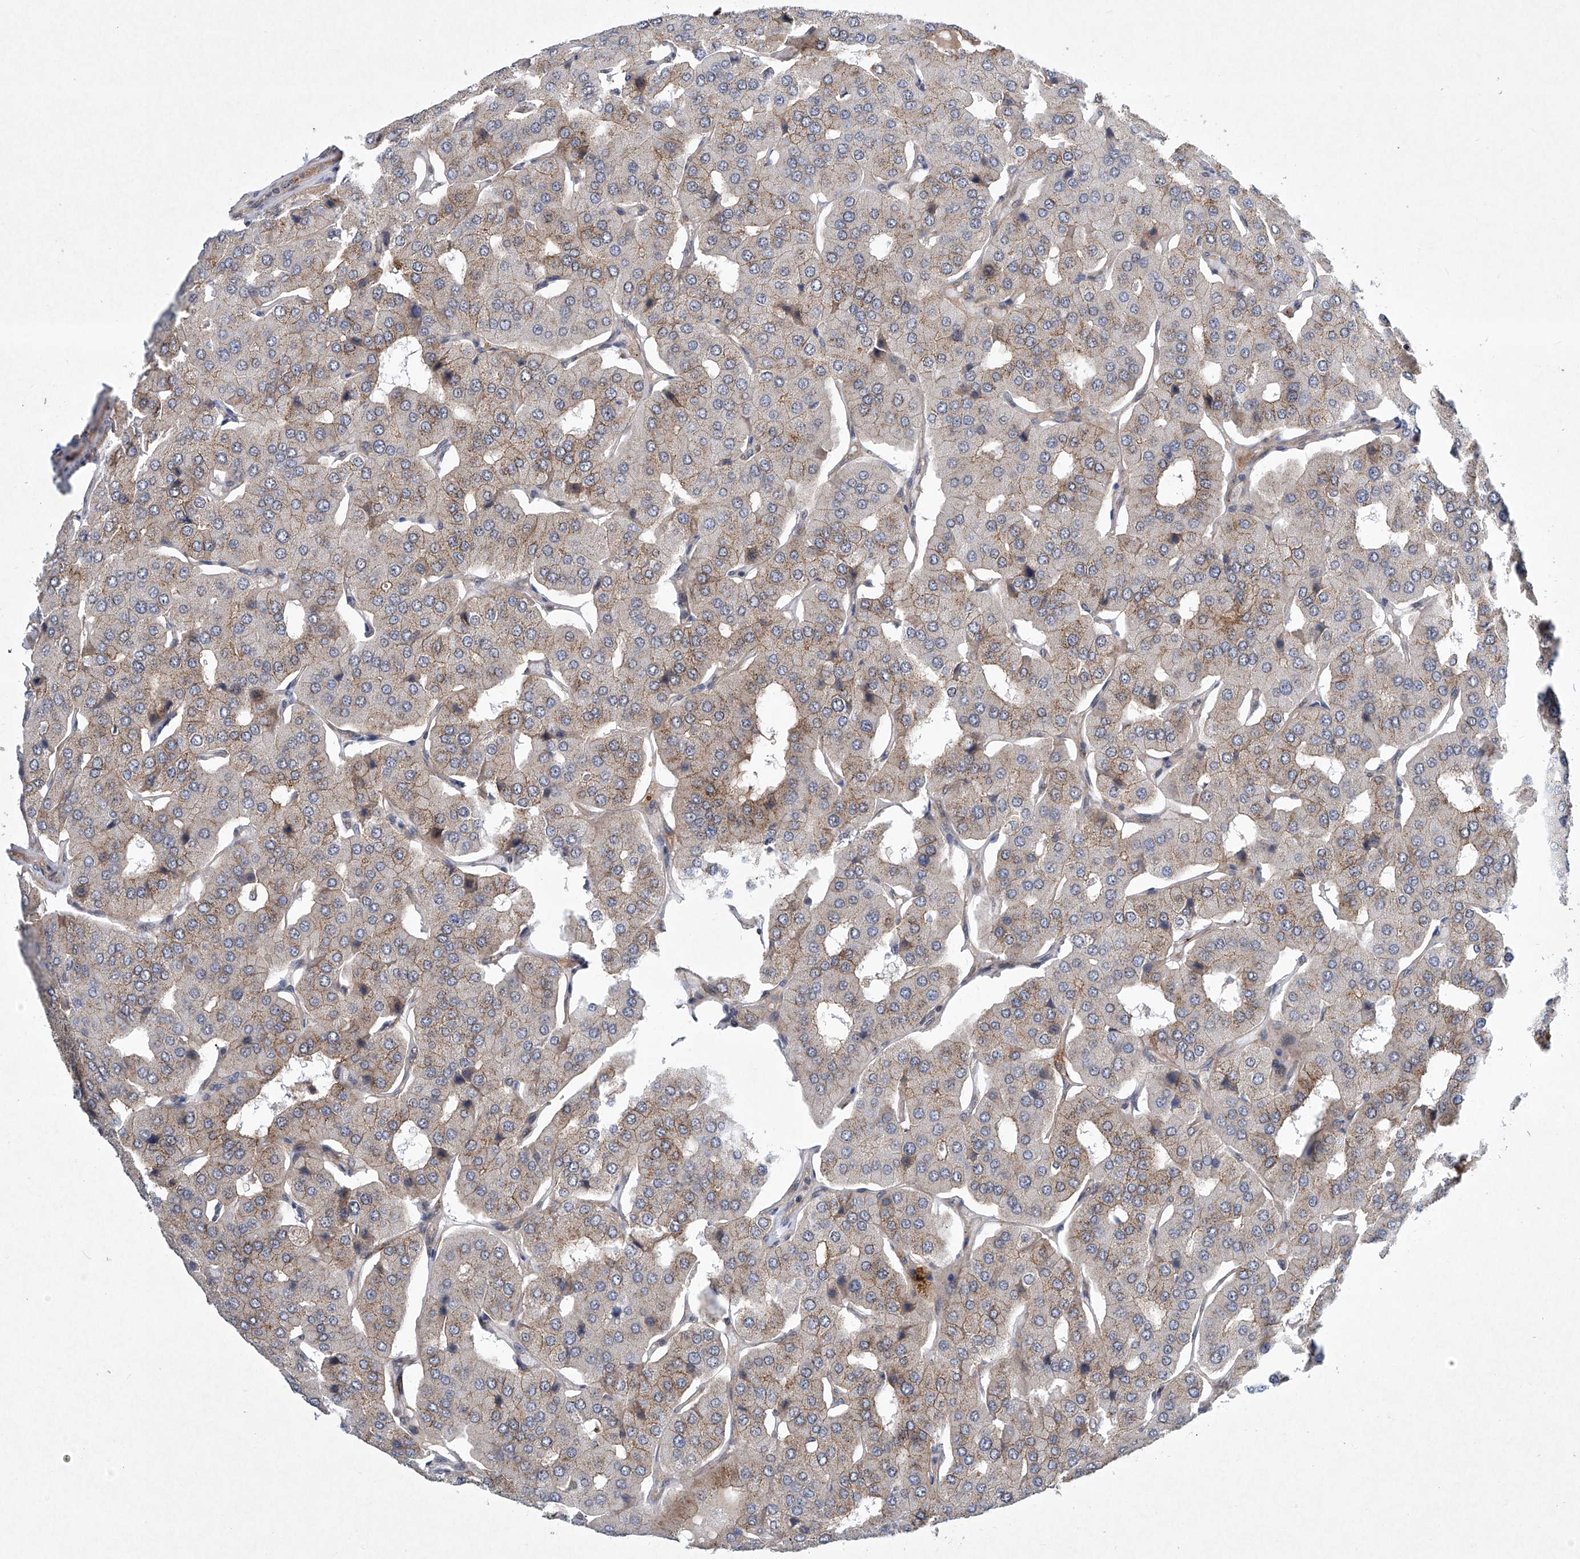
{"staining": {"intensity": "weak", "quantity": "<25%", "location": "cytoplasmic/membranous"}, "tissue": "parathyroid gland", "cell_type": "Glandular cells", "image_type": "normal", "snomed": [{"axis": "morphology", "description": "Normal tissue, NOS"}, {"axis": "morphology", "description": "Adenoma, NOS"}, {"axis": "topography", "description": "Parathyroid gland"}], "caption": "Immunohistochemistry (IHC) micrograph of unremarkable parathyroid gland stained for a protein (brown), which reveals no staining in glandular cells. Brightfield microscopy of IHC stained with DAB (3,3'-diaminobenzidine) (brown) and hematoxylin (blue), captured at high magnification.", "gene": "CISH", "patient": {"sex": "female", "age": 86}}